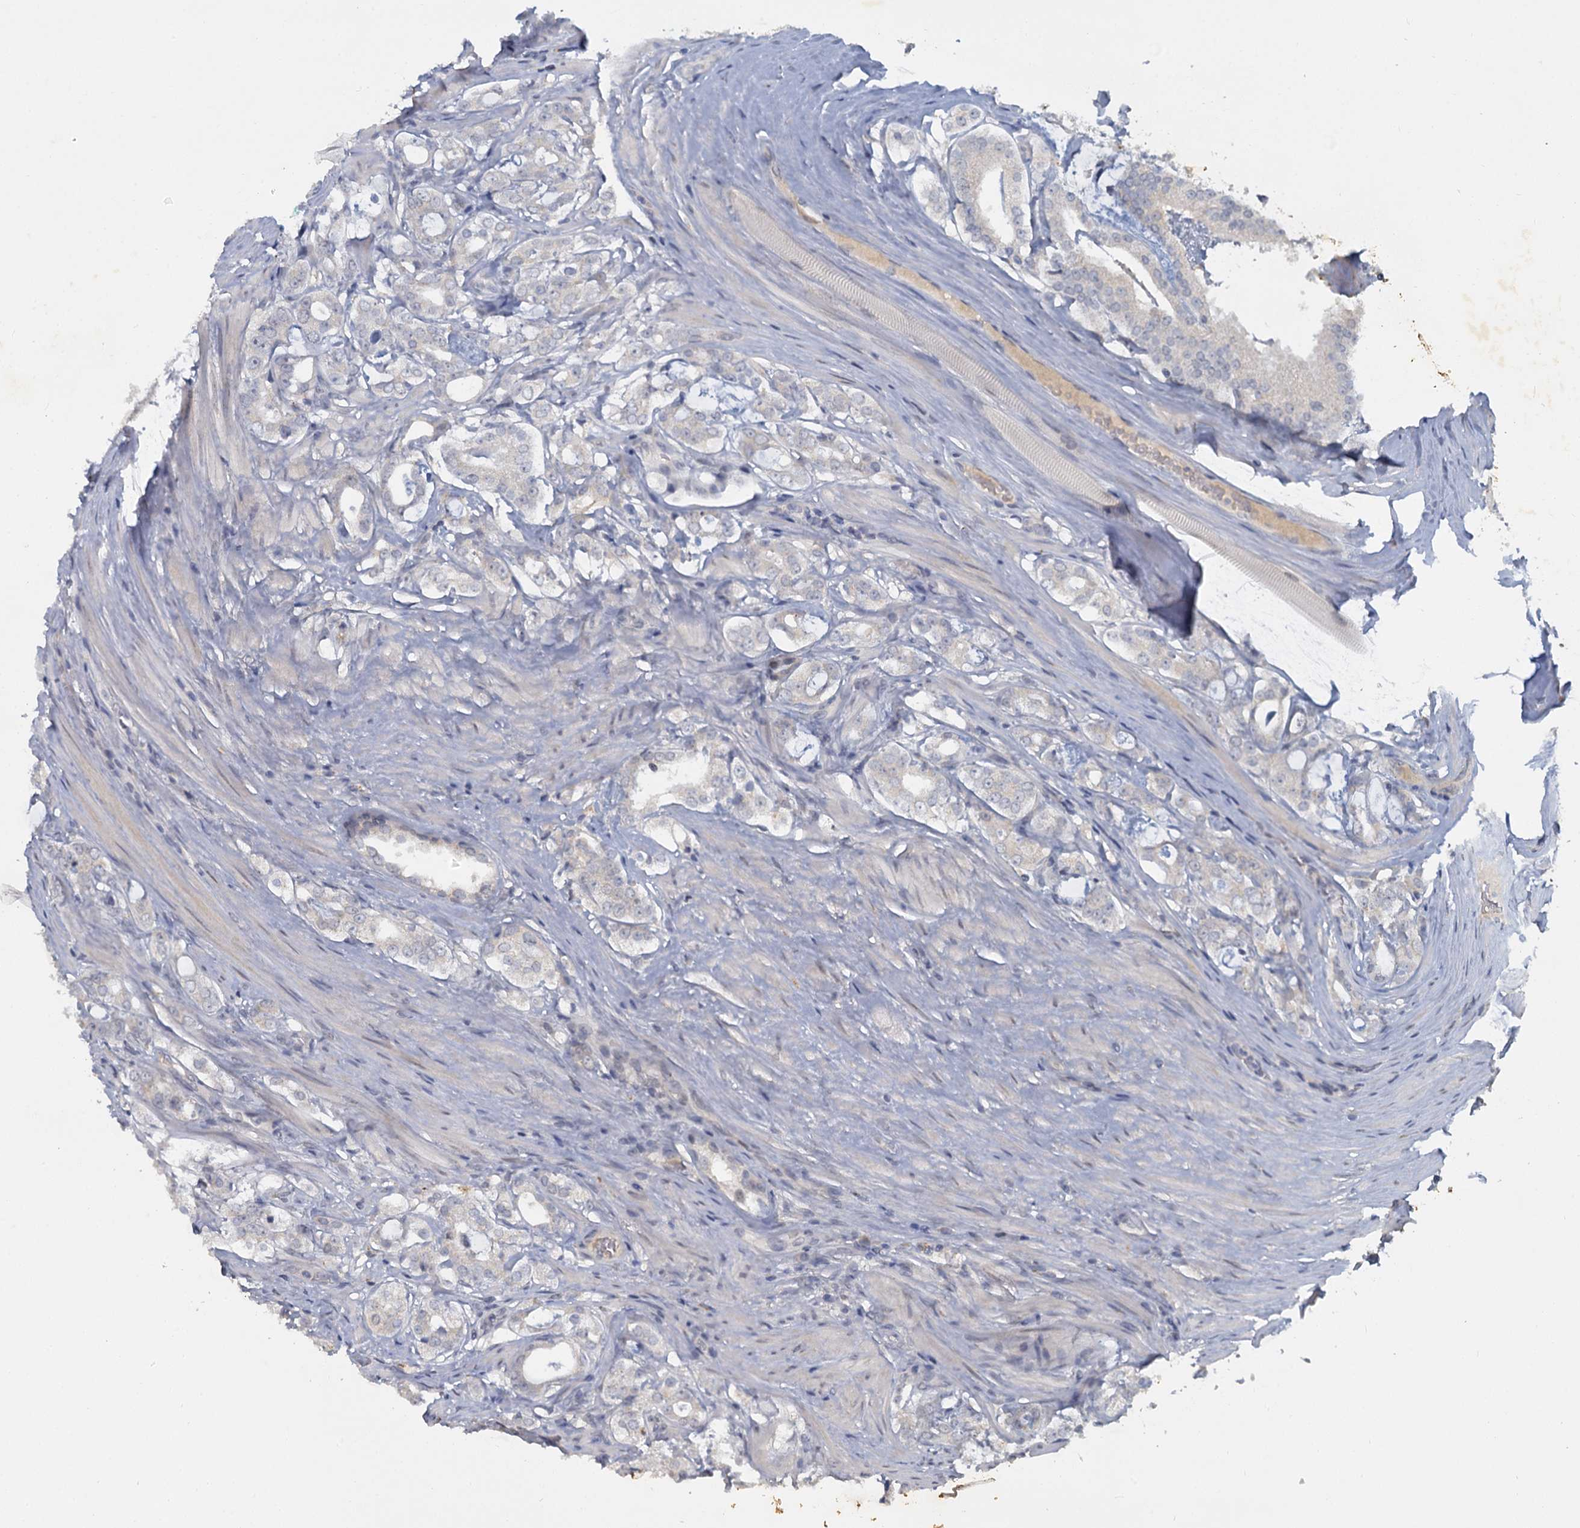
{"staining": {"intensity": "negative", "quantity": "none", "location": "none"}, "tissue": "prostate cancer", "cell_type": "Tumor cells", "image_type": "cancer", "snomed": [{"axis": "morphology", "description": "Adenocarcinoma, High grade"}, {"axis": "topography", "description": "Prostate"}], "caption": "Human prostate adenocarcinoma (high-grade) stained for a protein using immunohistochemistry (IHC) exhibits no positivity in tumor cells.", "gene": "MUCL1", "patient": {"sex": "male", "age": 63}}